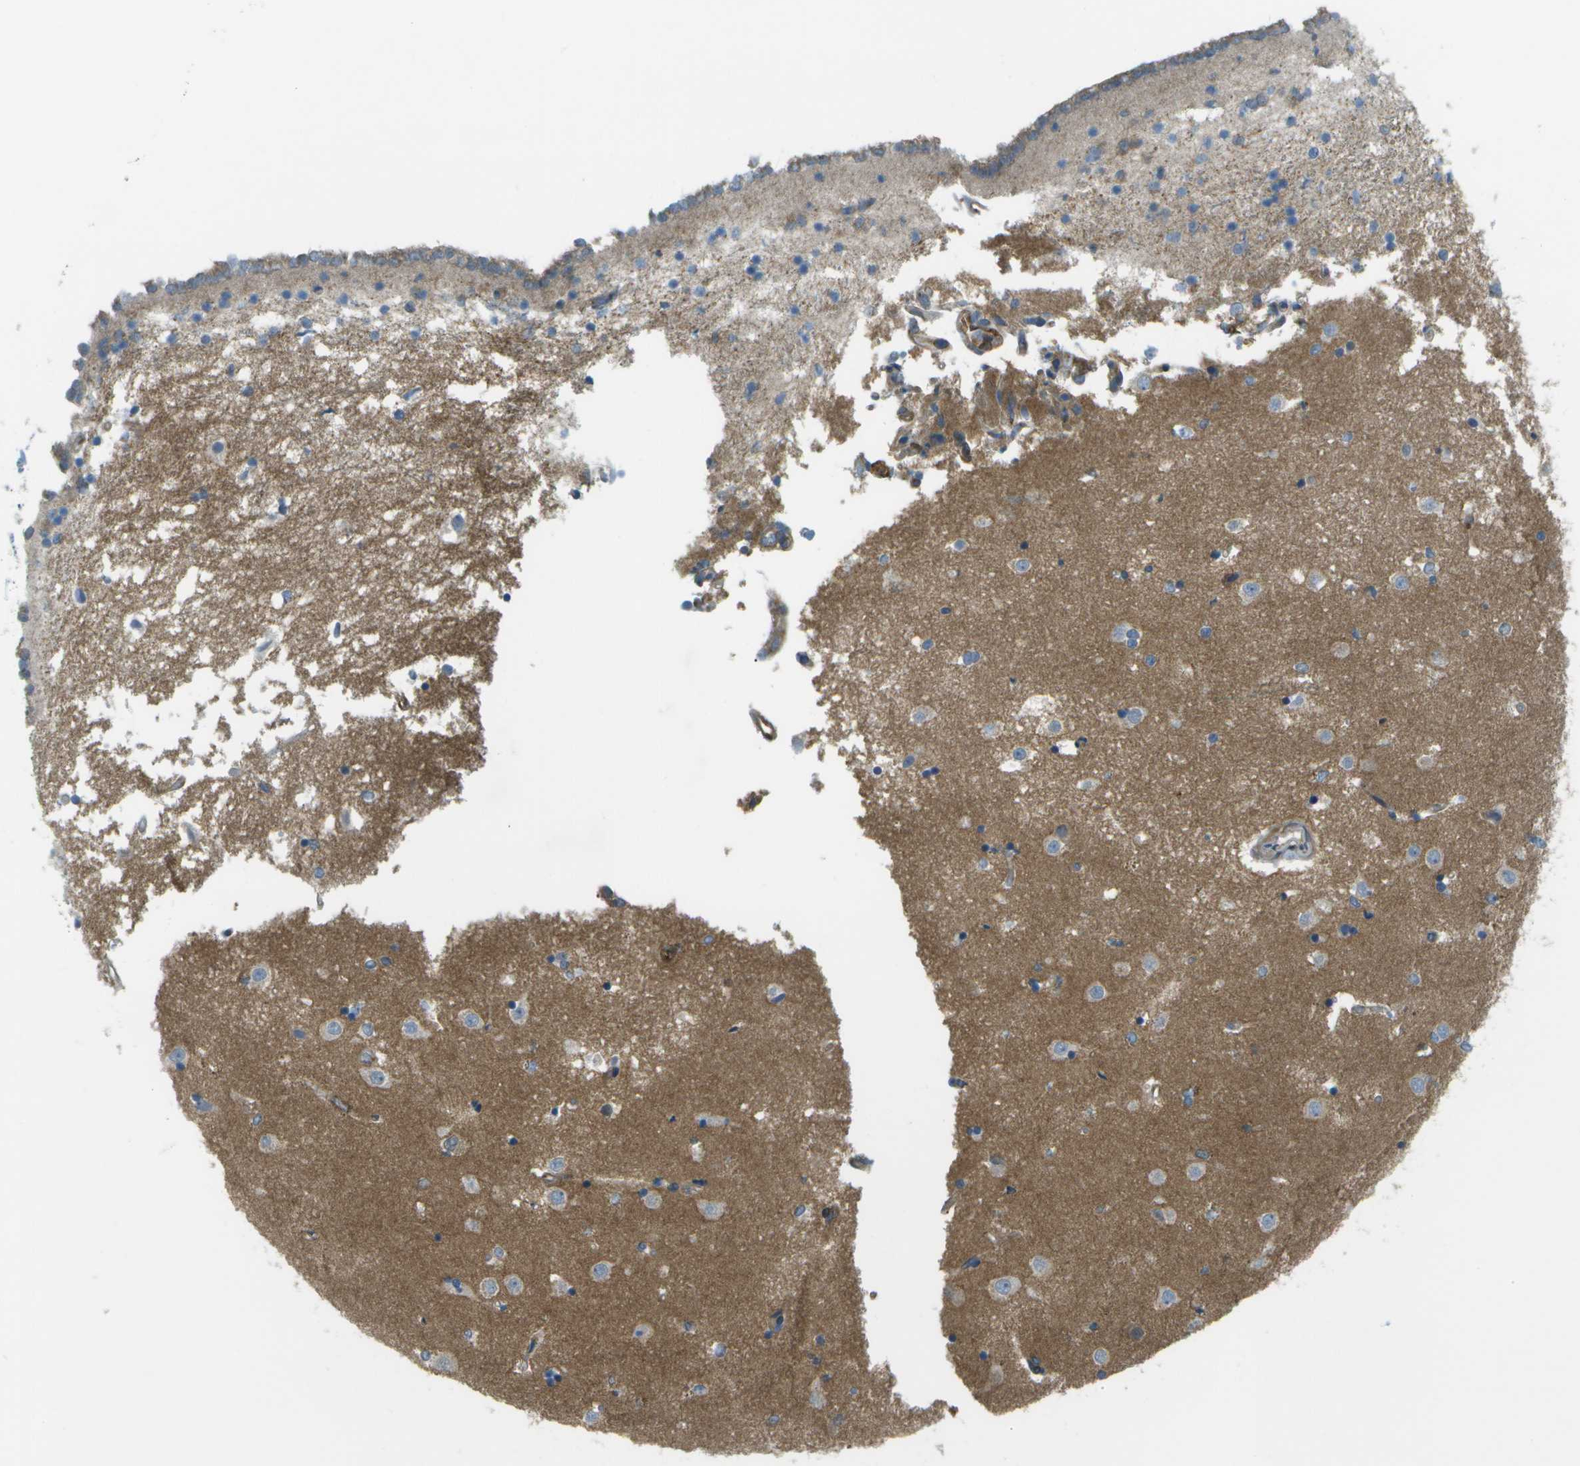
{"staining": {"intensity": "weak", "quantity": "25%-75%", "location": "cytoplasmic/membranous"}, "tissue": "caudate", "cell_type": "Glial cells", "image_type": "normal", "snomed": [{"axis": "morphology", "description": "Normal tissue, NOS"}, {"axis": "topography", "description": "Lateral ventricle wall"}], "caption": "A high-resolution image shows immunohistochemistry (IHC) staining of unremarkable caudate, which displays weak cytoplasmic/membranous staining in about 25%-75% of glial cells.", "gene": "WNK2", "patient": {"sex": "male", "age": 45}}